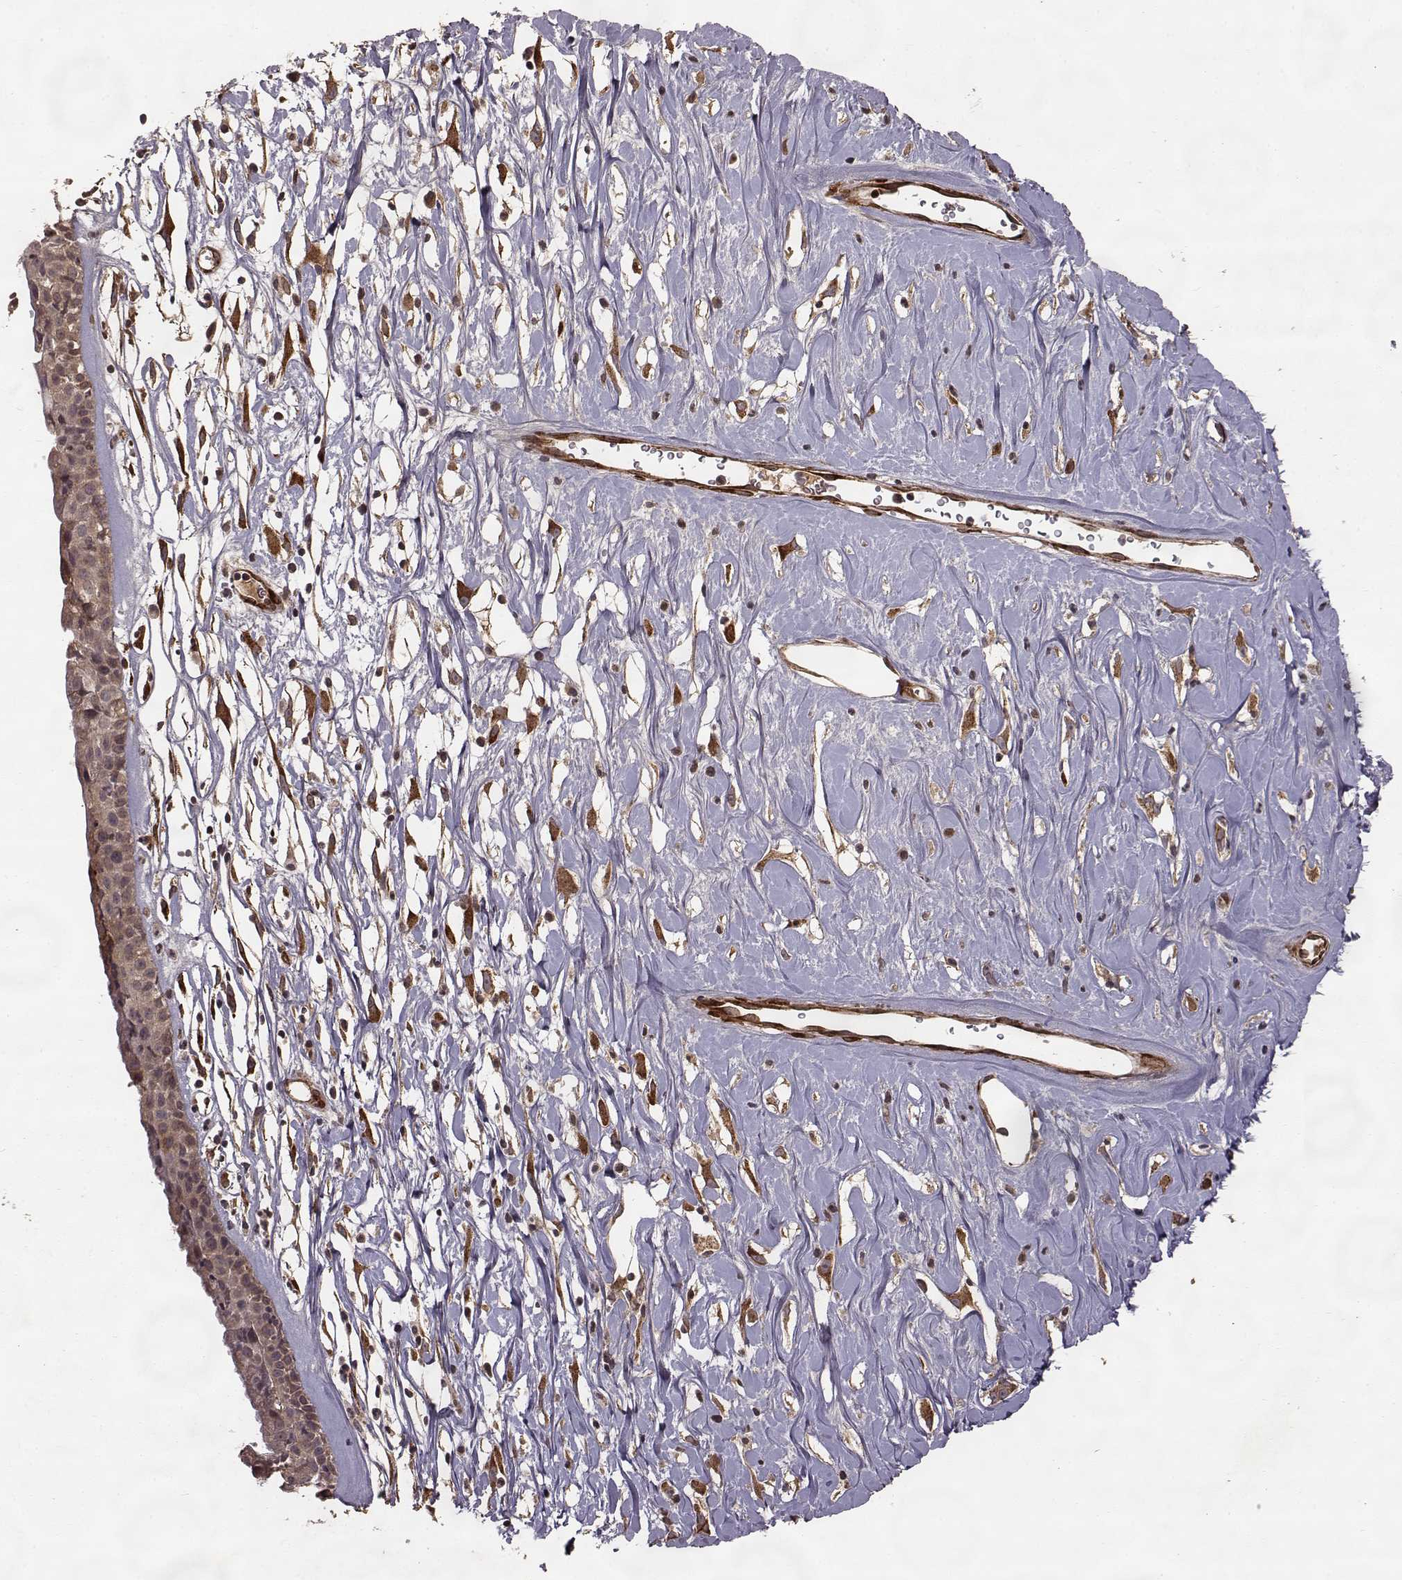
{"staining": {"intensity": "moderate", "quantity": ">75%", "location": "cytoplasmic/membranous"}, "tissue": "nasopharynx", "cell_type": "Respiratory epithelial cells", "image_type": "normal", "snomed": [{"axis": "morphology", "description": "Normal tissue, NOS"}, {"axis": "topography", "description": "Nasopharynx"}], "caption": "Protein staining by immunohistochemistry (IHC) reveals moderate cytoplasmic/membranous staining in approximately >75% of respiratory epithelial cells in normal nasopharynx.", "gene": "FSTL1", "patient": {"sex": "female", "age": 85}}